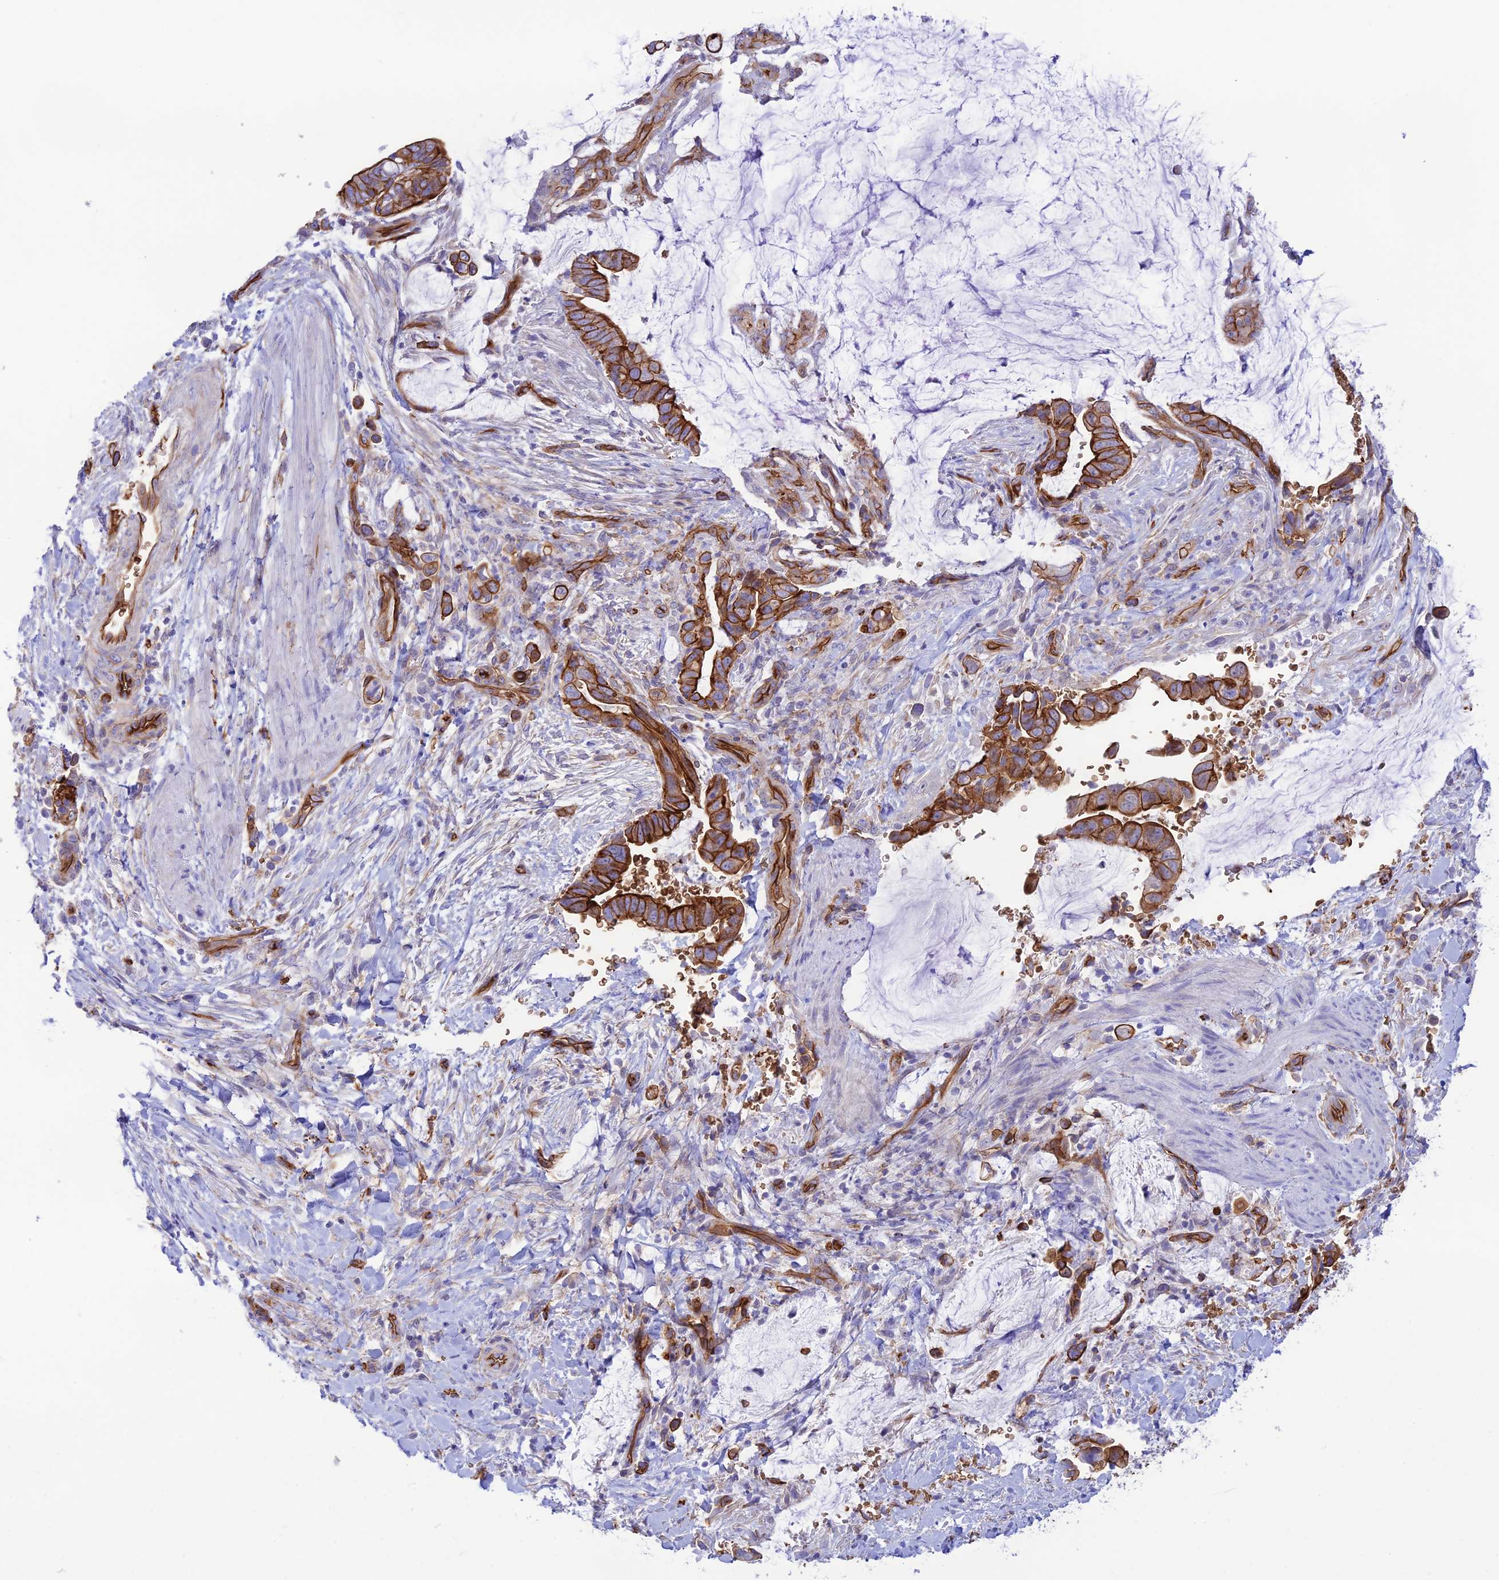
{"staining": {"intensity": "strong", "quantity": ">75%", "location": "cytoplasmic/membranous"}, "tissue": "pancreatic cancer", "cell_type": "Tumor cells", "image_type": "cancer", "snomed": [{"axis": "morphology", "description": "Adenocarcinoma, NOS"}, {"axis": "topography", "description": "Pancreas"}], "caption": "Immunohistochemistry image of neoplastic tissue: human adenocarcinoma (pancreatic) stained using immunohistochemistry shows high levels of strong protein expression localized specifically in the cytoplasmic/membranous of tumor cells, appearing as a cytoplasmic/membranous brown color.", "gene": "YPEL5", "patient": {"sex": "male", "age": 75}}